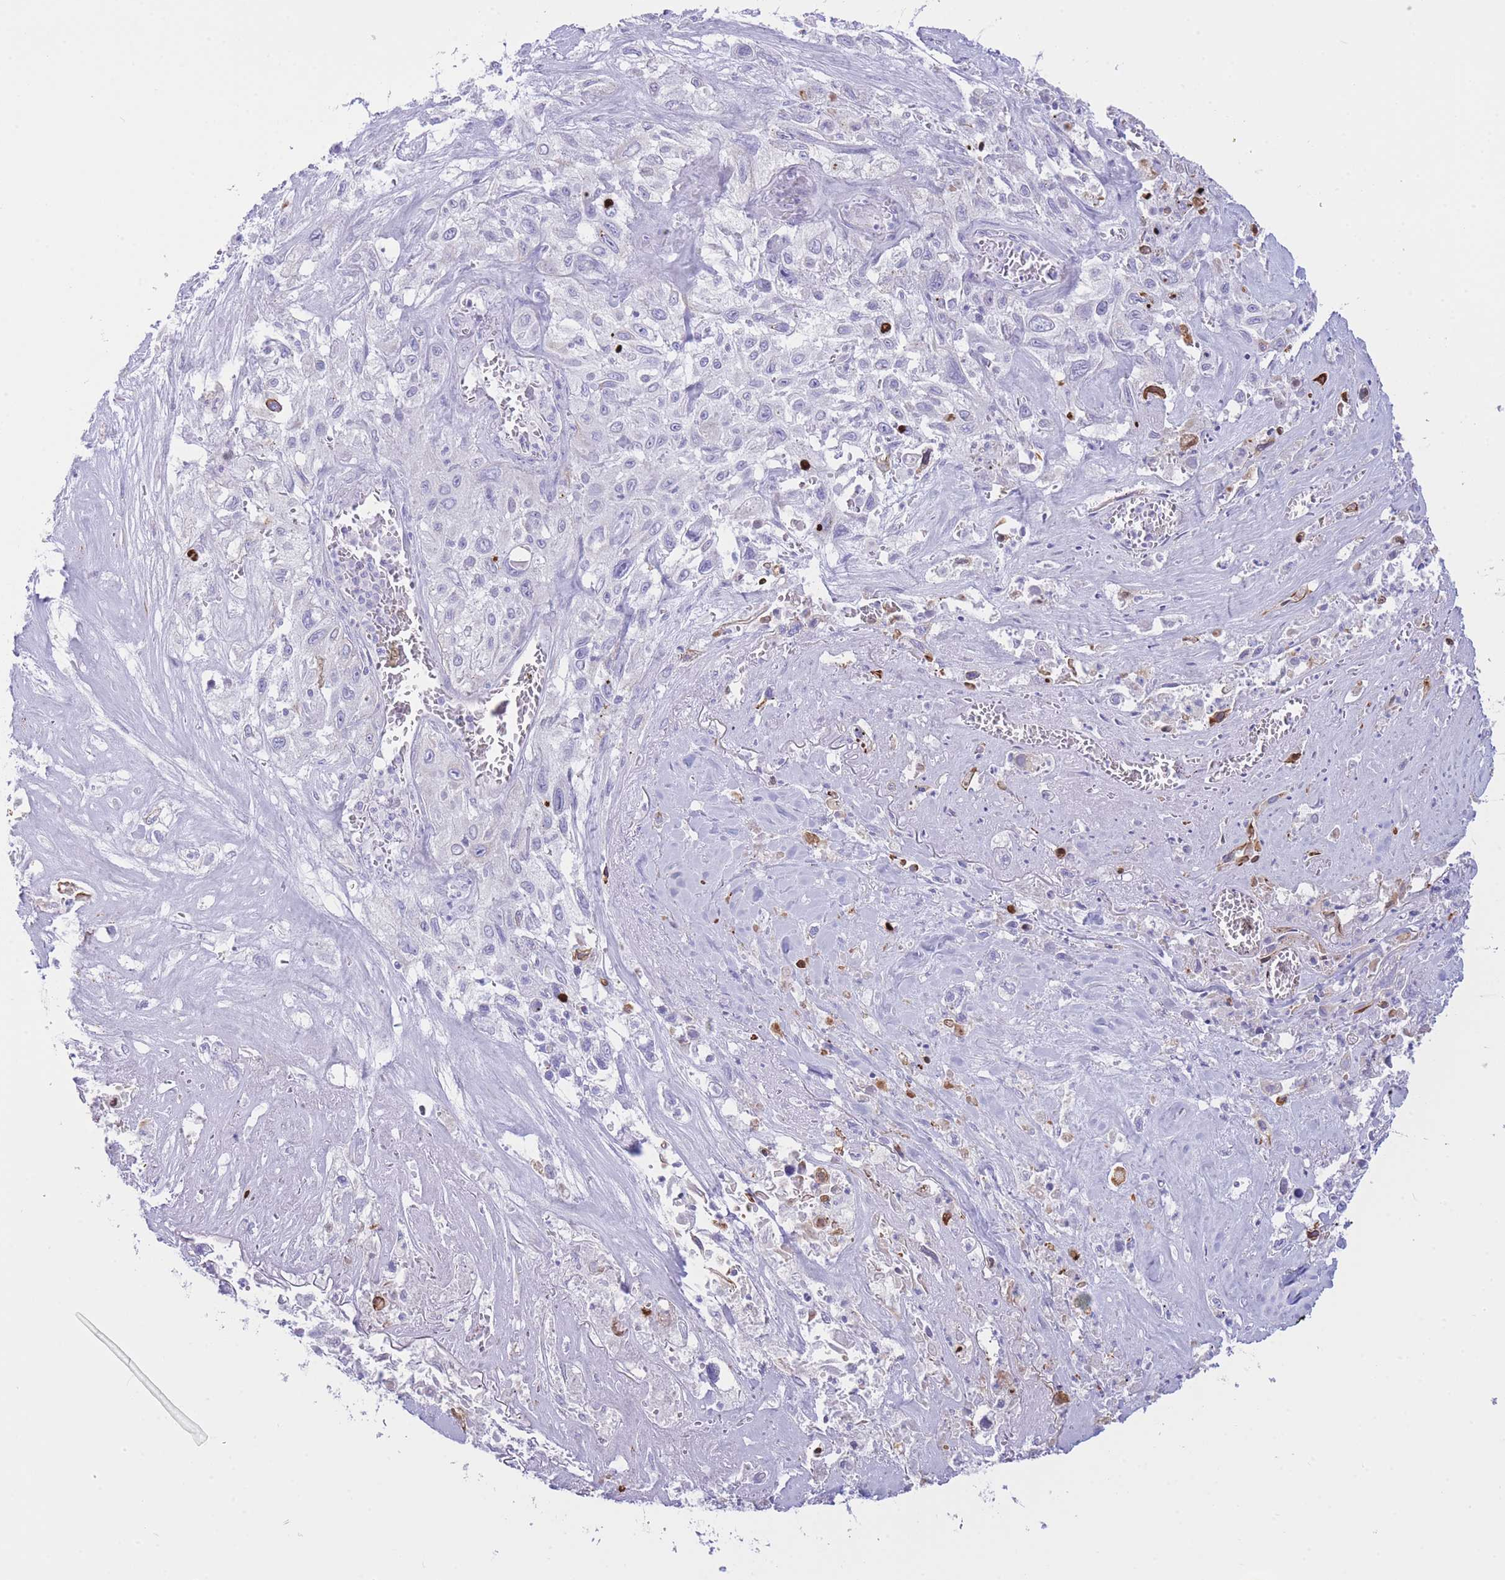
{"staining": {"intensity": "negative", "quantity": "none", "location": "none"}, "tissue": "lung cancer", "cell_type": "Tumor cells", "image_type": "cancer", "snomed": [{"axis": "morphology", "description": "Squamous cell carcinoma, NOS"}, {"axis": "topography", "description": "Lung"}], "caption": "Immunohistochemical staining of human lung cancer (squamous cell carcinoma) displays no significant expression in tumor cells.", "gene": "VWA8", "patient": {"sex": "female", "age": 69}}